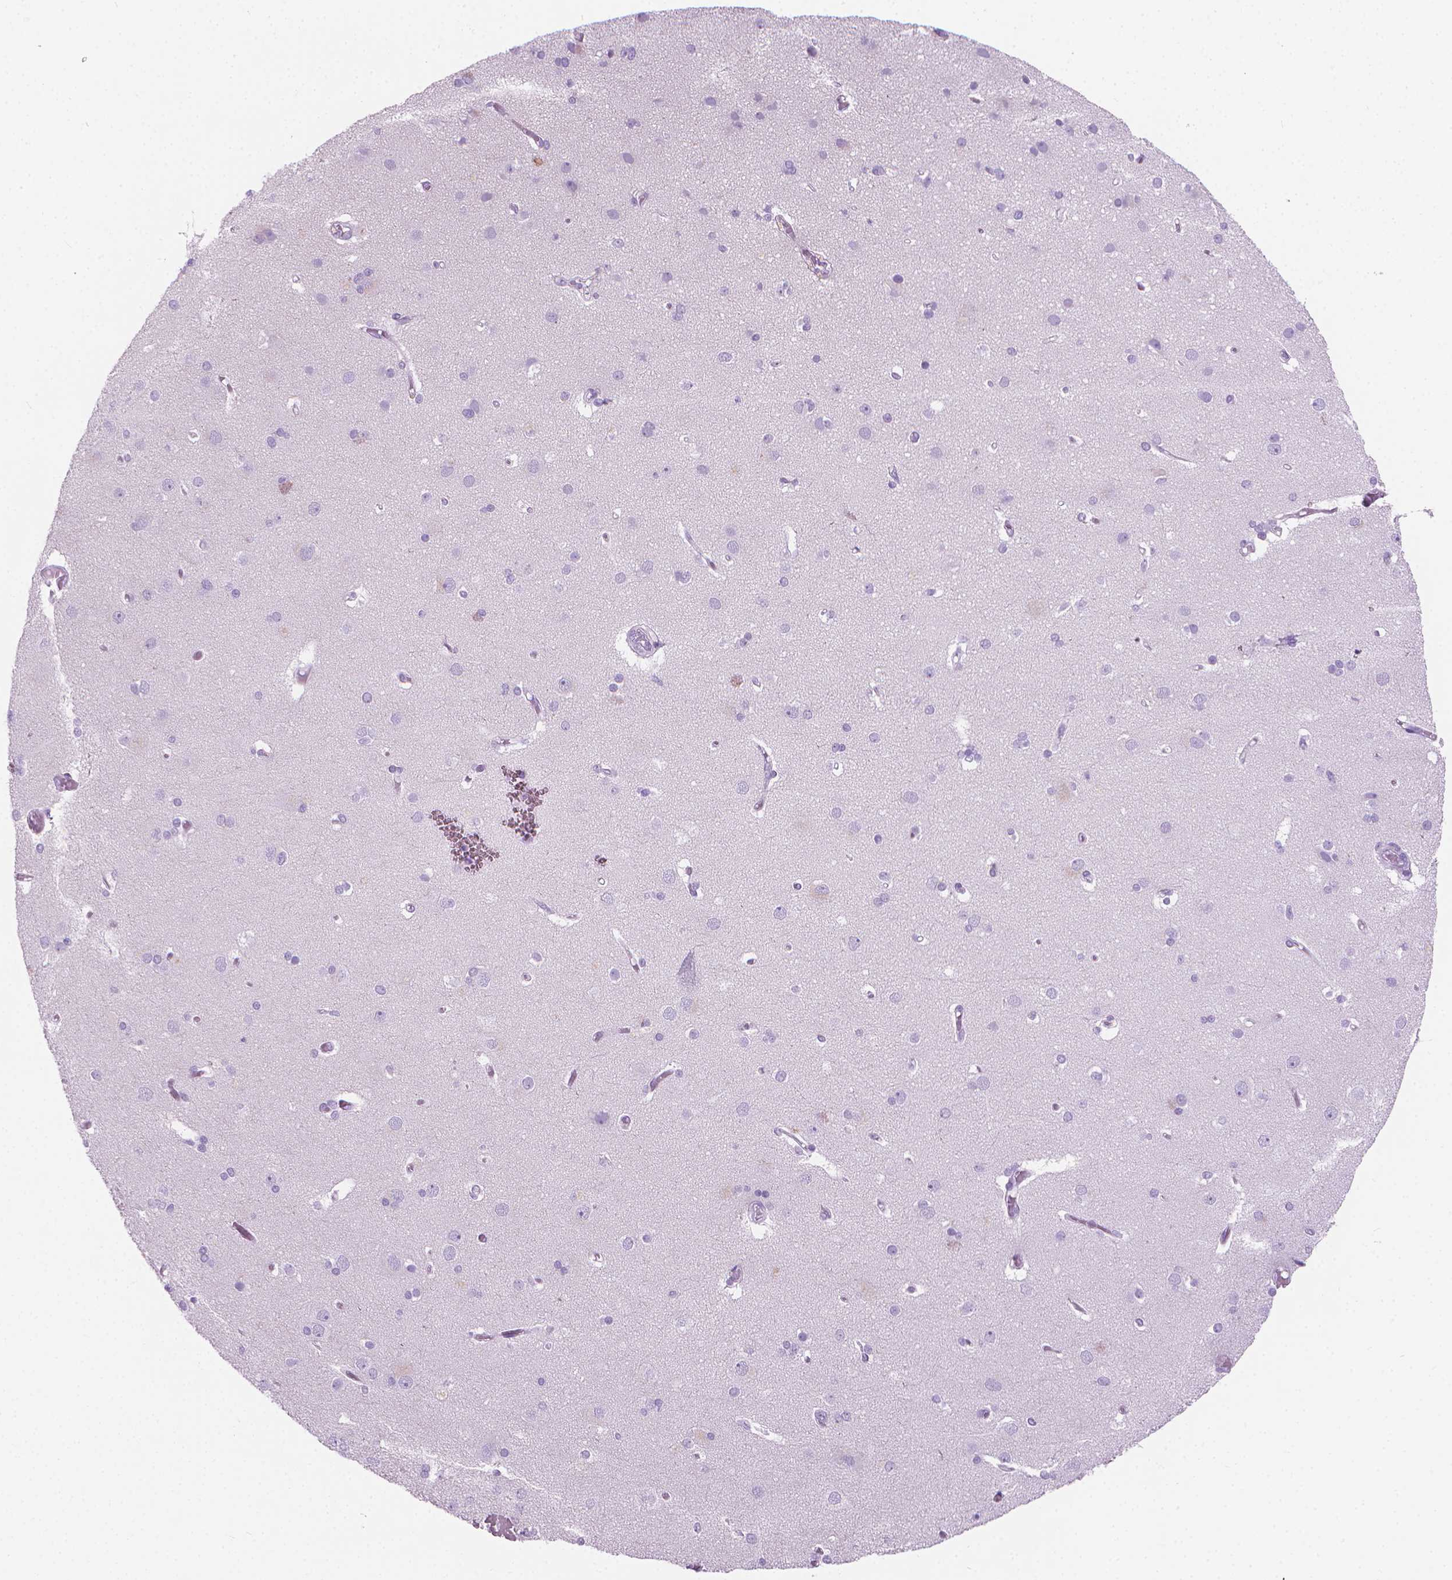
{"staining": {"intensity": "negative", "quantity": "none", "location": "none"}, "tissue": "cerebral cortex", "cell_type": "Endothelial cells", "image_type": "normal", "snomed": [{"axis": "morphology", "description": "Normal tissue, NOS"}, {"axis": "morphology", "description": "Glioma, malignant, High grade"}, {"axis": "topography", "description": "Cerebral cortex"}], "caption": "Human cerebral cortex stained for a protein using immunohistochemistry exhibits no expression in endothelial cells.", "gene": "CFAP52", "patient": {"sex": "male", "age": 71}}